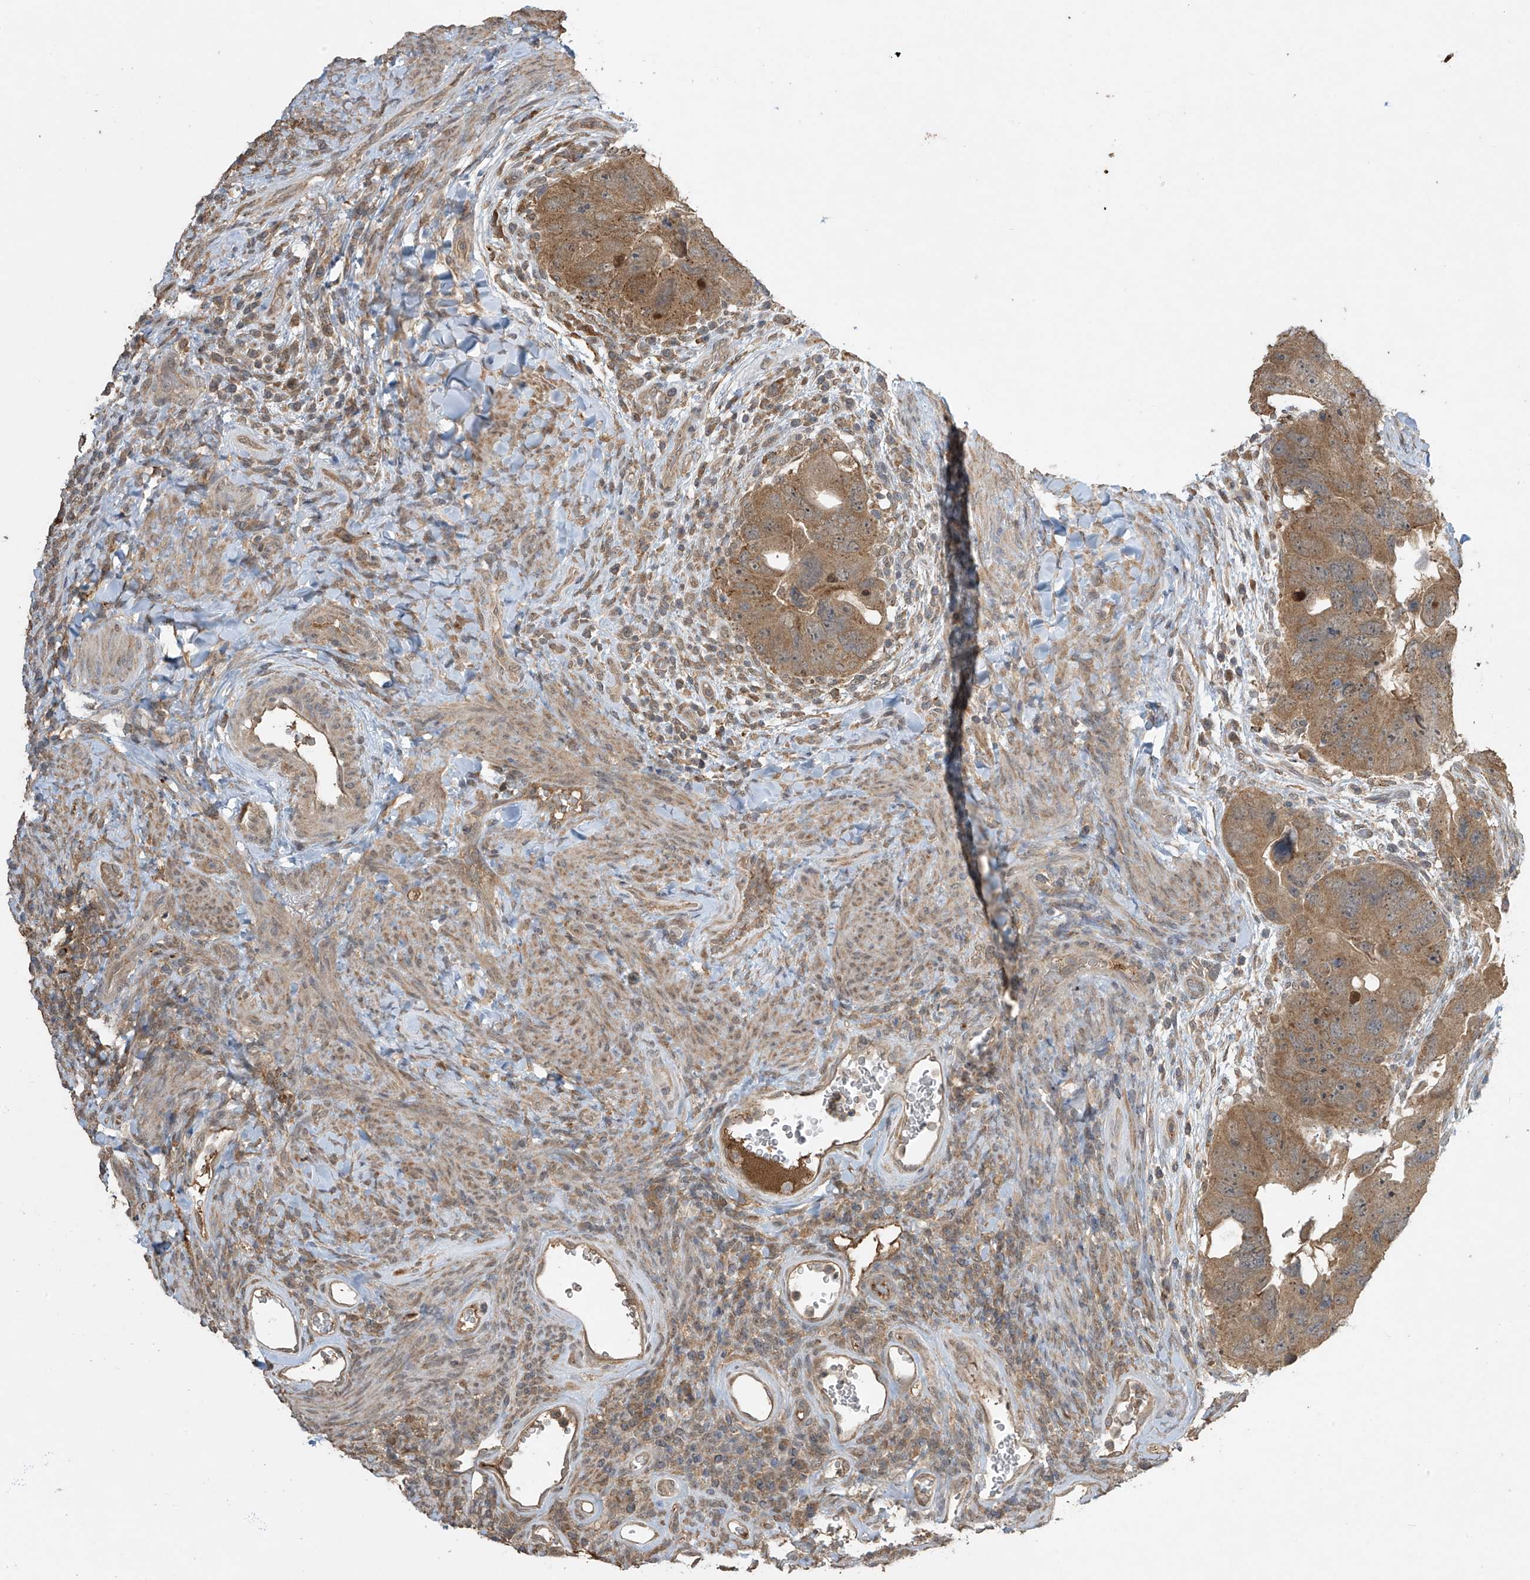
{"staining": {"intensity": "moderate", "quantity": ">75%", "location": "cytoplasmic/membranous"}, "tissue": "colorectal cancer", "cell_type": "Tumor cells", "image_type": "cancer", "snomed": [{"axis": "morphology", "description": "Adenocarcinoma, NOS"}, {"axis": "topography", "description": "Rectum"}], "caption": "Tumor cells reveal moderate cytoplasmic/membranous staining in about >75% of cells in colorectal adenocarcinoma.", "gene": "SLFN14", "patient": {"sex": "male", "age": 59}}